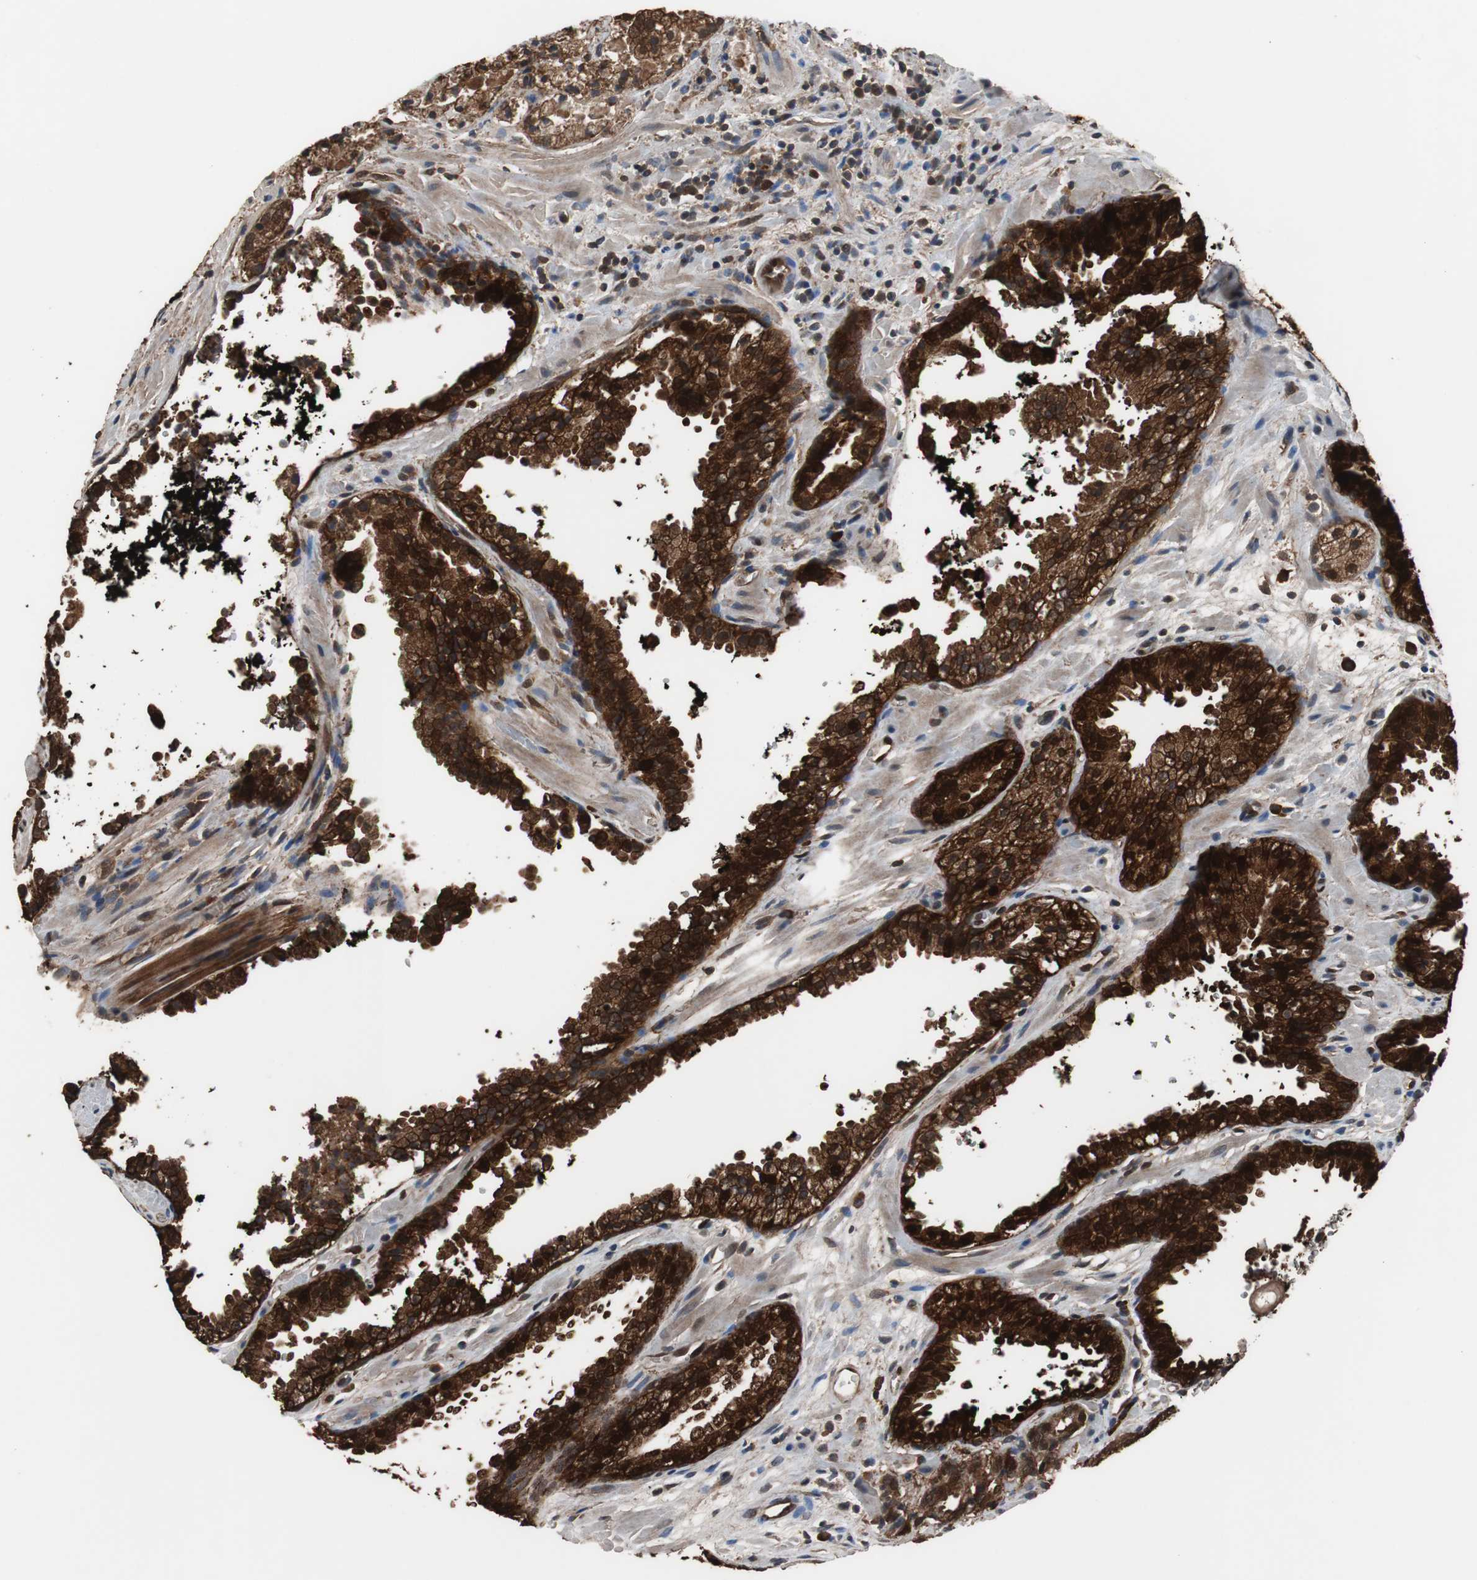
{"staining": {"intensity": "strong", "quantity": ">75%", "location": "cytoplasmic/membranous,nuclear"}, "tissue": "prostate cancer", "cell_type": "Tumor cells", "image_type": "cancer", "snomed": [{"axis": "morphology", "description": "Adenocarcinoma, High grade"}, {"axis": "topography", "description": "Prostate"}], "caption": "IHC (DAB) staining of human prostate cancer exhibits strong cytoplasmic/membranous and nuclear protein expression in about >75% of tumor cells.", "gene": "NDRG1", "patient": {"sex": "male", "age": 58}}